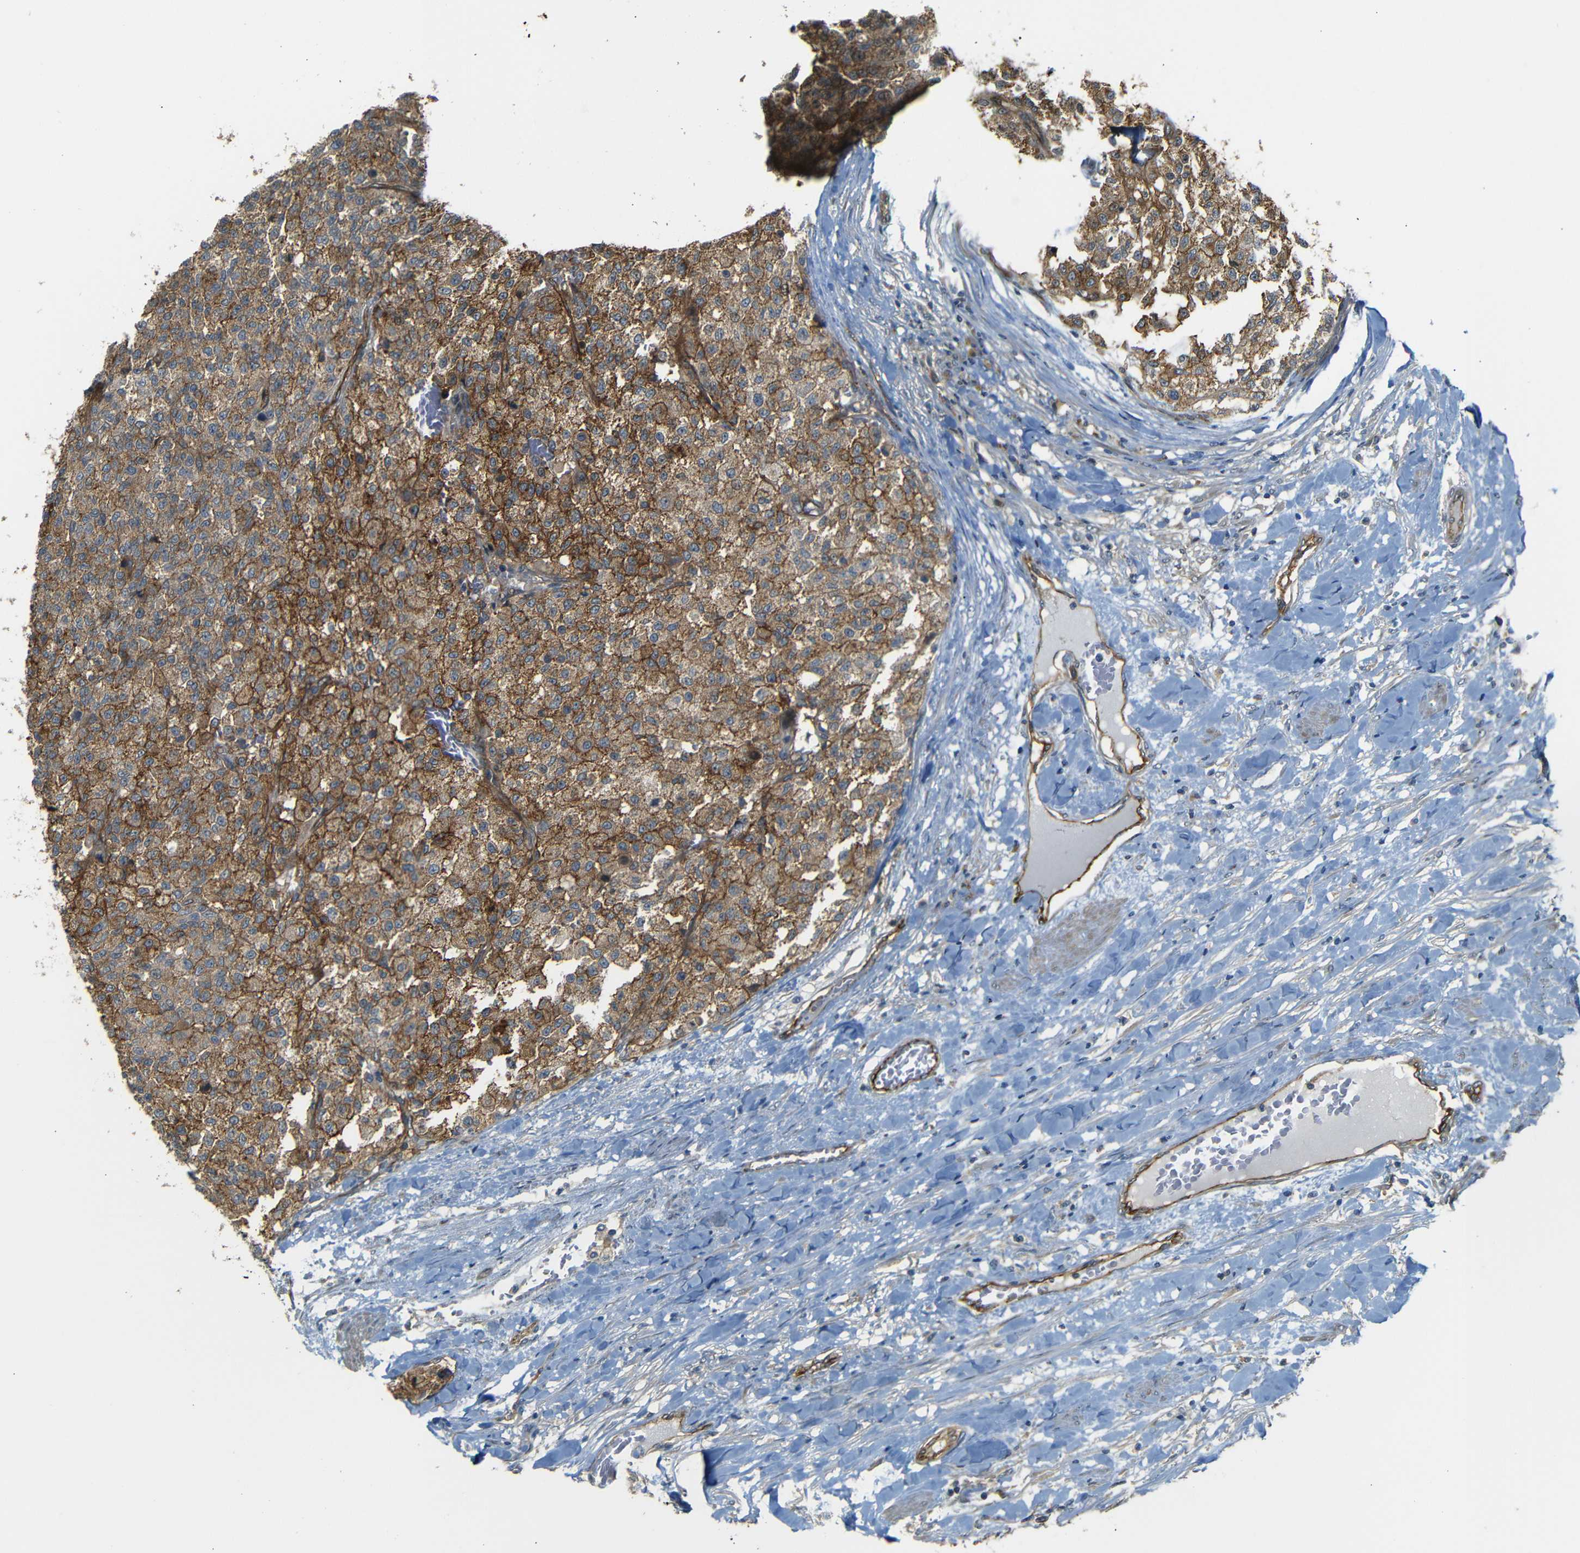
{"staining": {"intensity": "strong", "quantity": "25%-75%", "location": "cytoplasmic/membranous"}, "tissue": "testis cancer", "cell_type": "Tumor cells", "image_type": "cancer", "snomed": [{"axis": "morphology", "description": "Seminoma, NOS"}, {"axis": "topography", "description": "Testis"}], "caption": "Immunohistochemistry (IHC) micrograph of neoplastic tissue: human testis seminoma stained using immunohistochemistry shows high levels of strong protein expression localized specifically in the cytoplasmic/membranous of tumor cells, appearing as a cytoplasmic/membranous brown color.", "gene": "RELL1", "patient": {"sex": "male", "age": 59}}